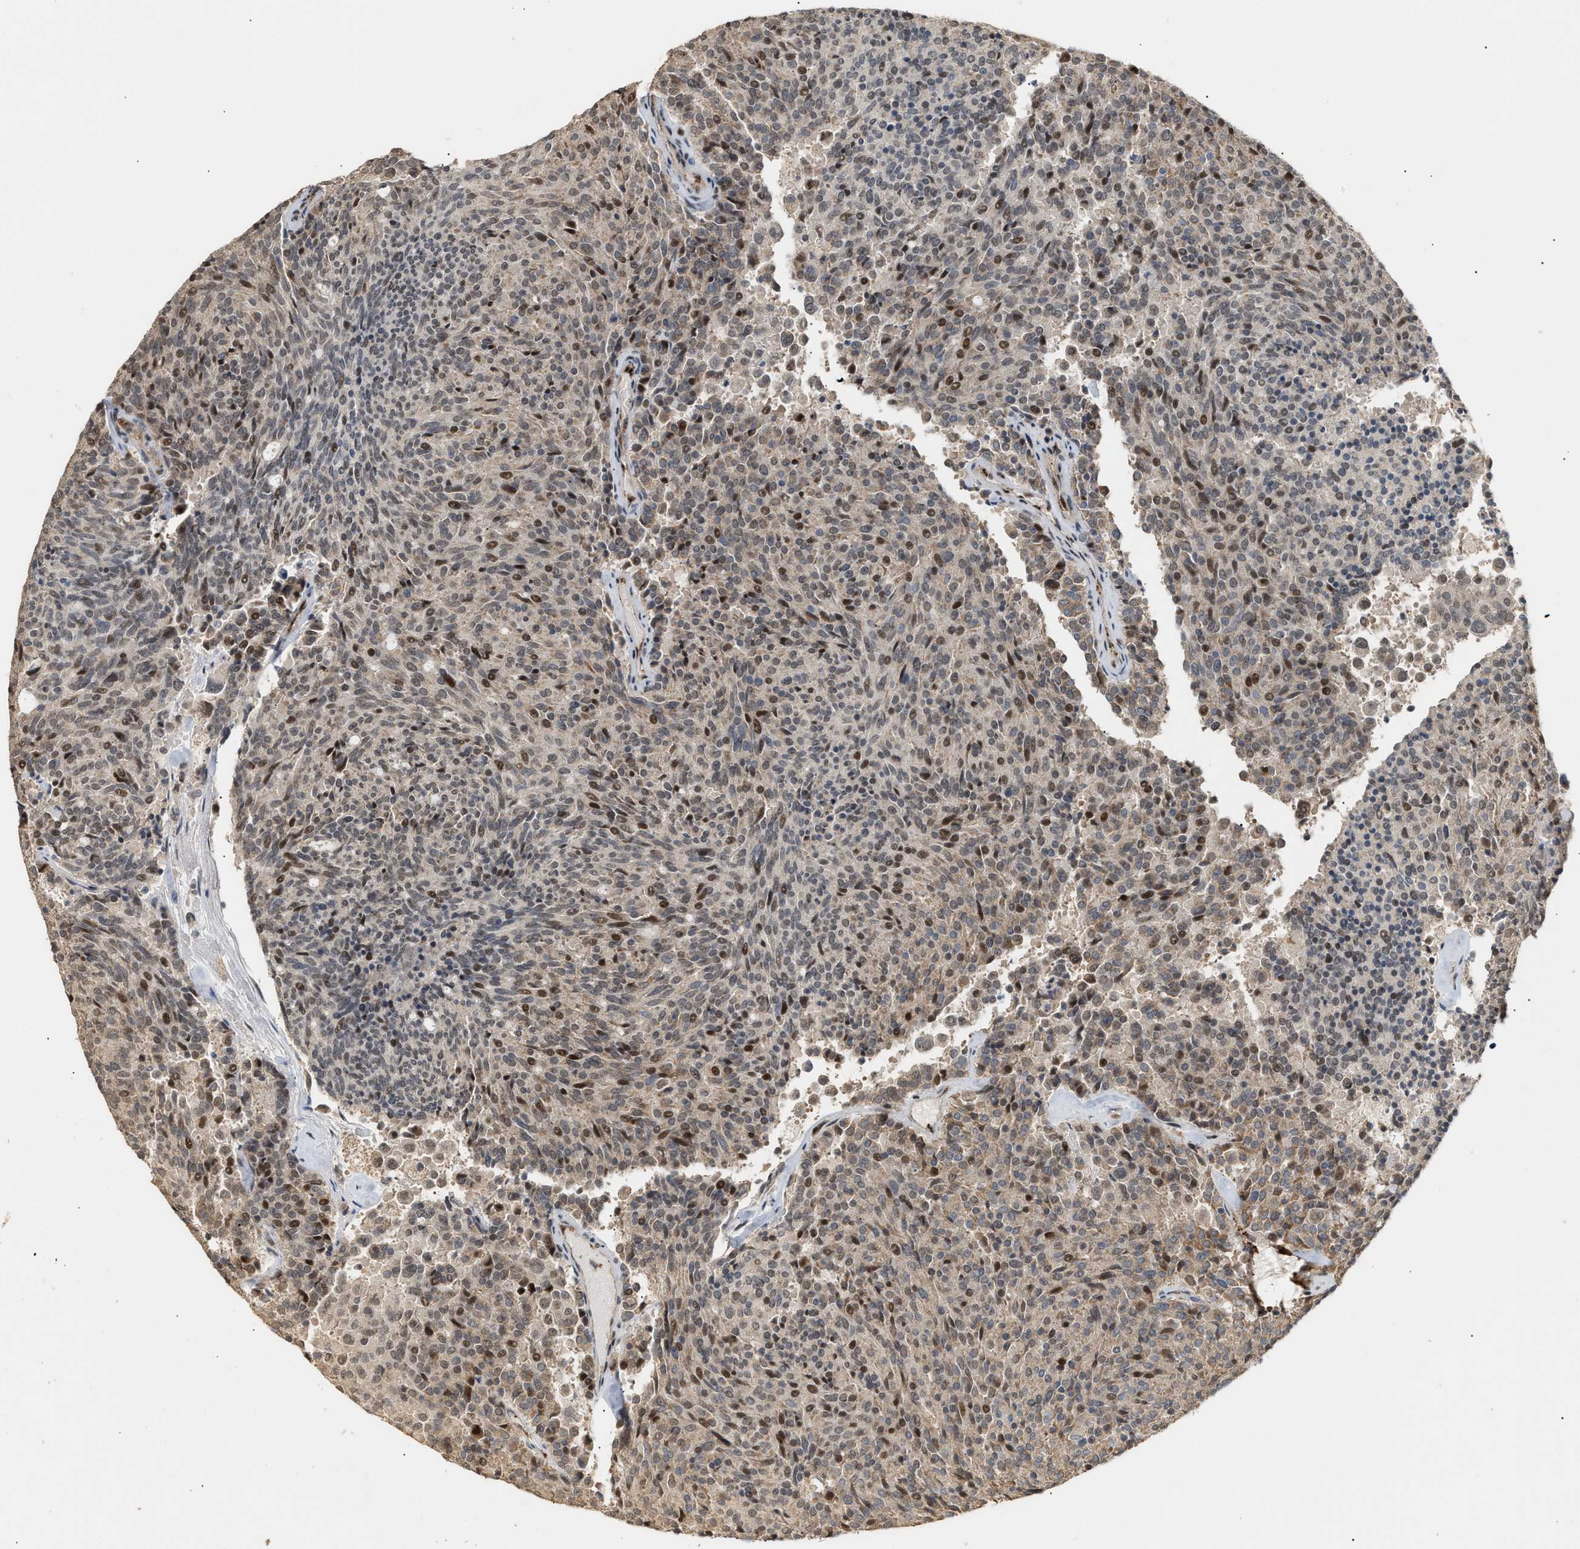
{"staining": {"intensity": "moderate", "quantity": "25%-75%", "location": "cytoplasmic/membranous,nuclear"}, "tissue": "carcinoid", "cell_type": "Tumor cells", "image_type": "cancer", "snomed": [{"axis": "morphology", "description": "Carcinoid, malignant, NOS"}, {"axis": "topography", "description": "Pancreas"}], "caption": "Human carcinoid stained for a protein (brown) reveals moderate cytoplasmic/membranous and nuclear positive expression in approximately 25%-75% of tumor cells.", "gene": "ZFAND5", "patient": {"sex": "female", "age": 54}}